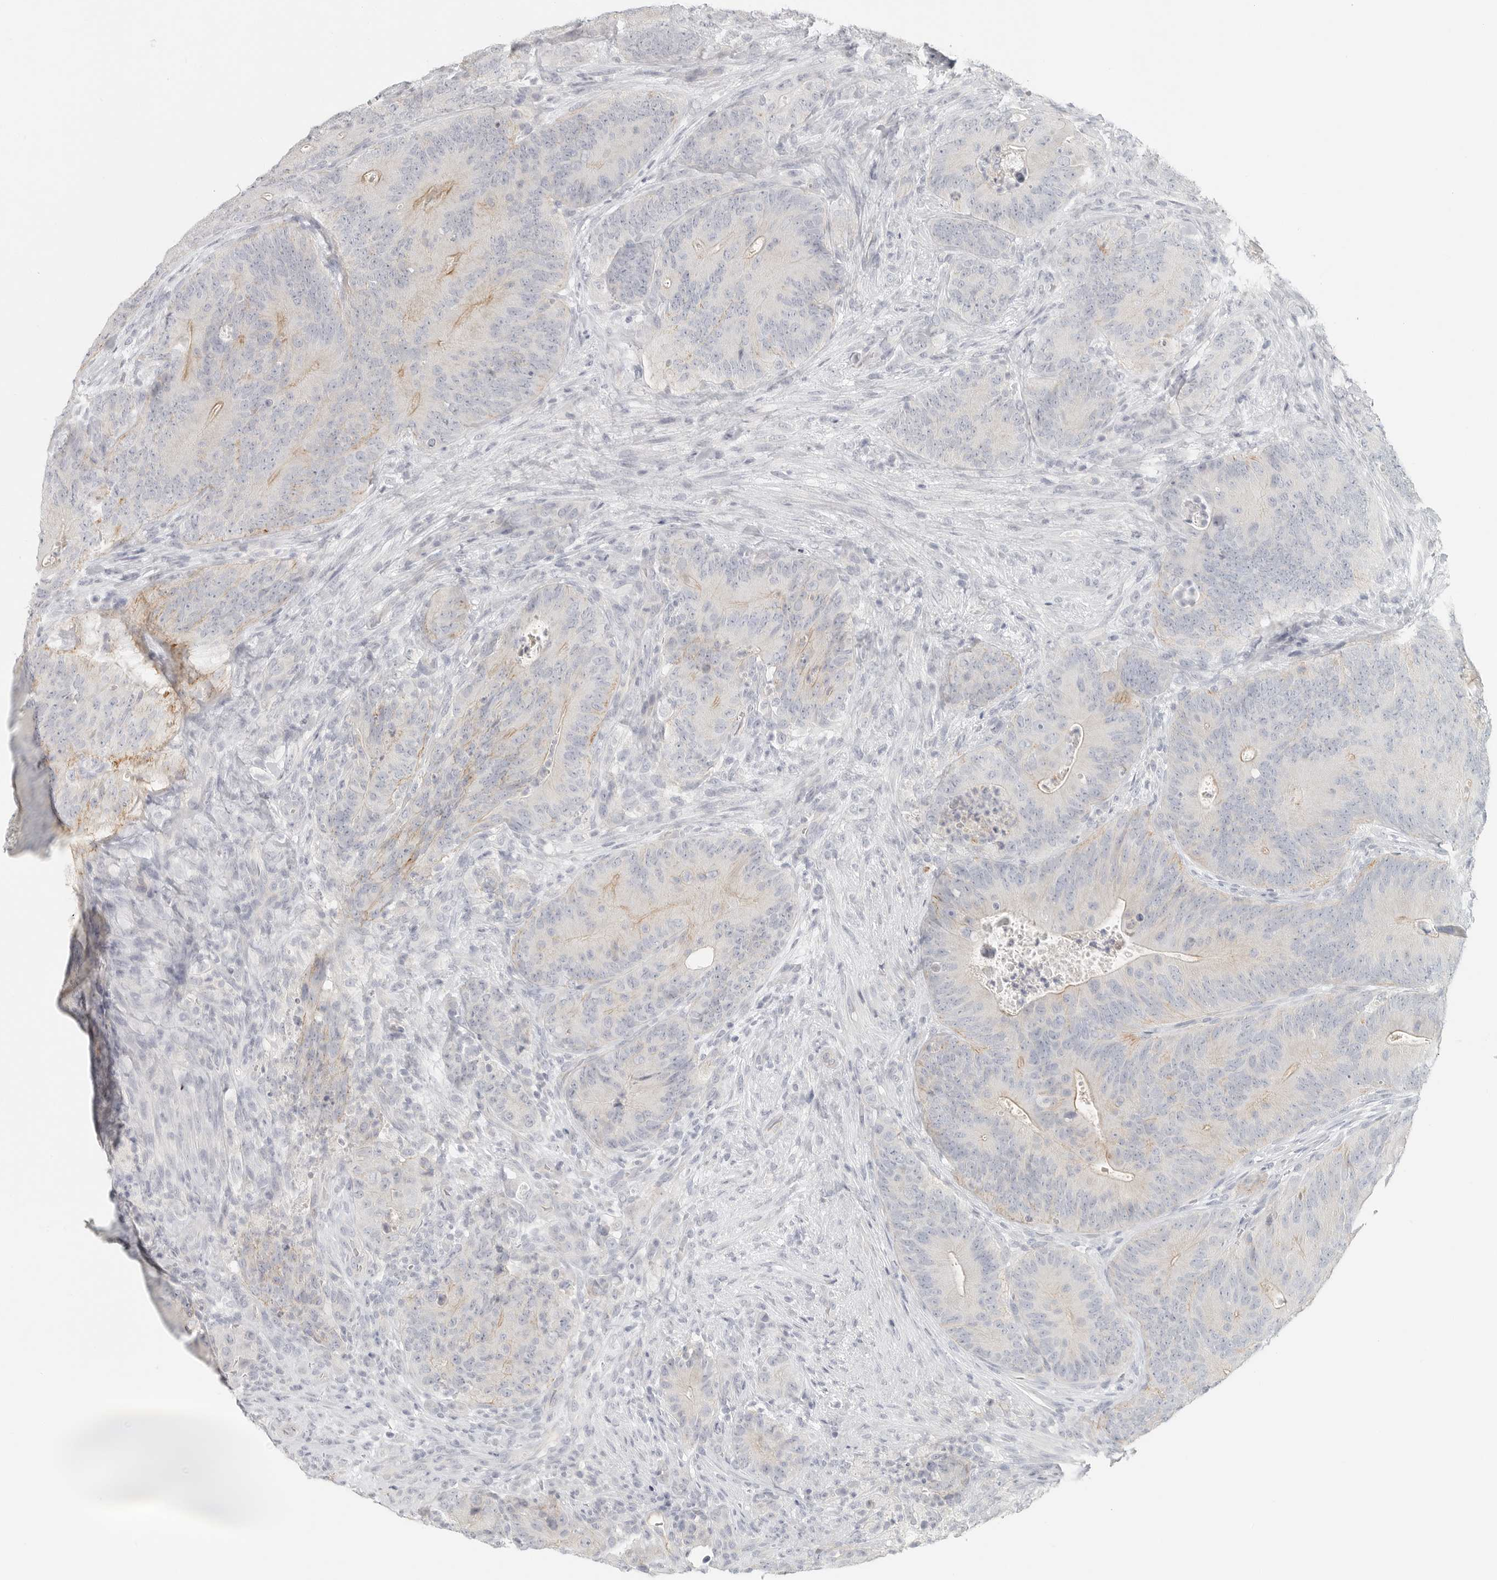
{"staining": {"intensity": "moderate", "quantity": "<25%", "location": "cytoplasmic/membranous"}, "tissue": "colorectal cancer", "cell_type": "Tumor cells", "image_type": "cancer", "snomed": [{"axis": "morphology", "description": "Normal tissue, NOS"}, {"axis": "topography", "description": "Colon"}], "caption": "Colorectal cancer was stained to show a protein in brown. There is low levels of moderate cytoplasmic/membranous staining in about <25% of tumor cells.", "gene": "SLC25A36", "patient": {"sex": "female", "age": 82}}